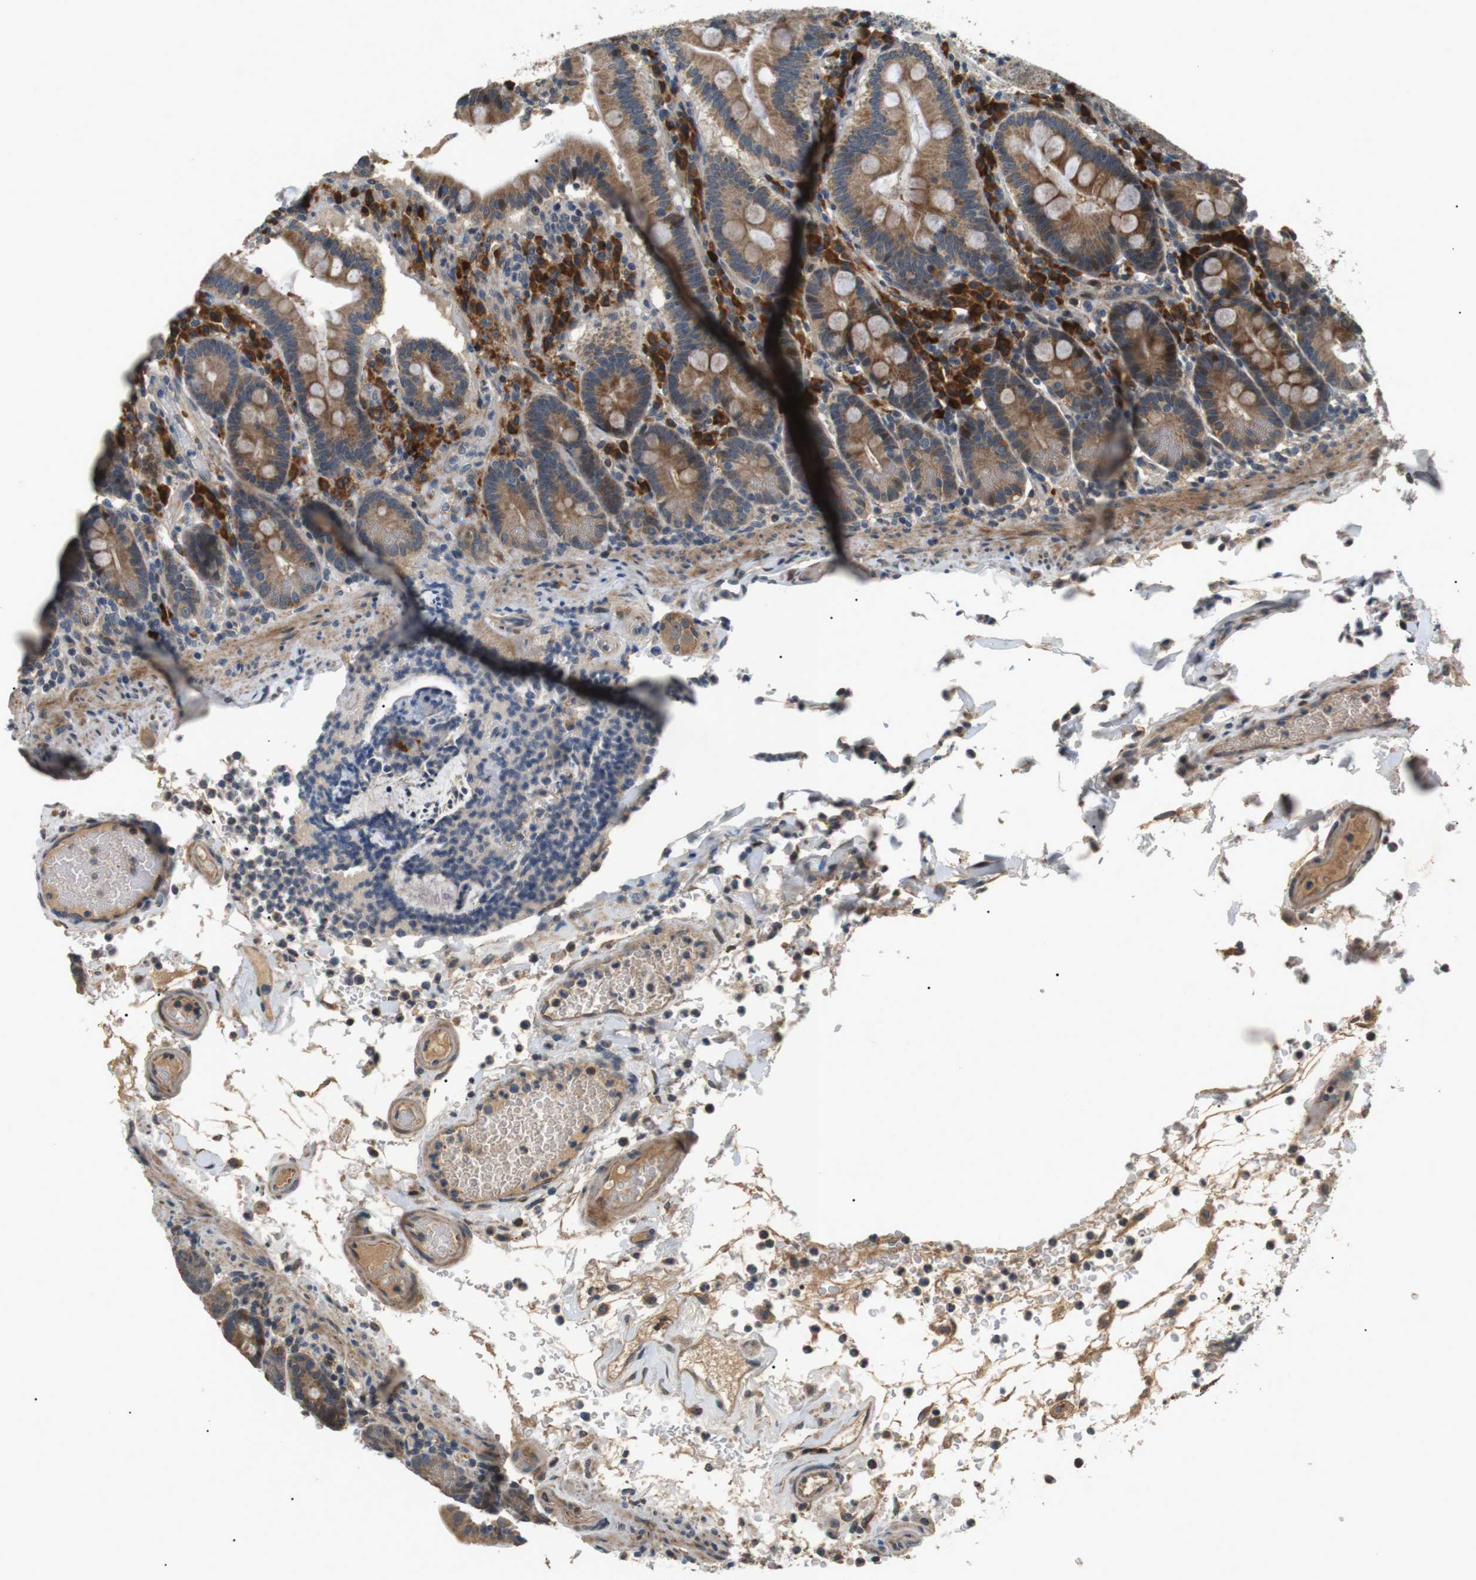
{"staining": {"intensity": "moderate", "quantity": ">75%", "location": "cytoplasmic/membranous"}, "tissue": "duodenum", "cell_type": "Glandular cells", "image_type": "normal", "snomed": [{"axis": "morphology", "description": "Normal tissue, NOS"}, {"axis": "topography", "description": "Small intestine, NOS"}], "caption": "This micrograph shows immunohistochemistry staining of normal human duodenum, with medium moderate cytoplasmic/membranous expression in approximately >75% of glandular cells.", "gene": "HSPA13", "patient": {"sex": "female", "age": 71}}